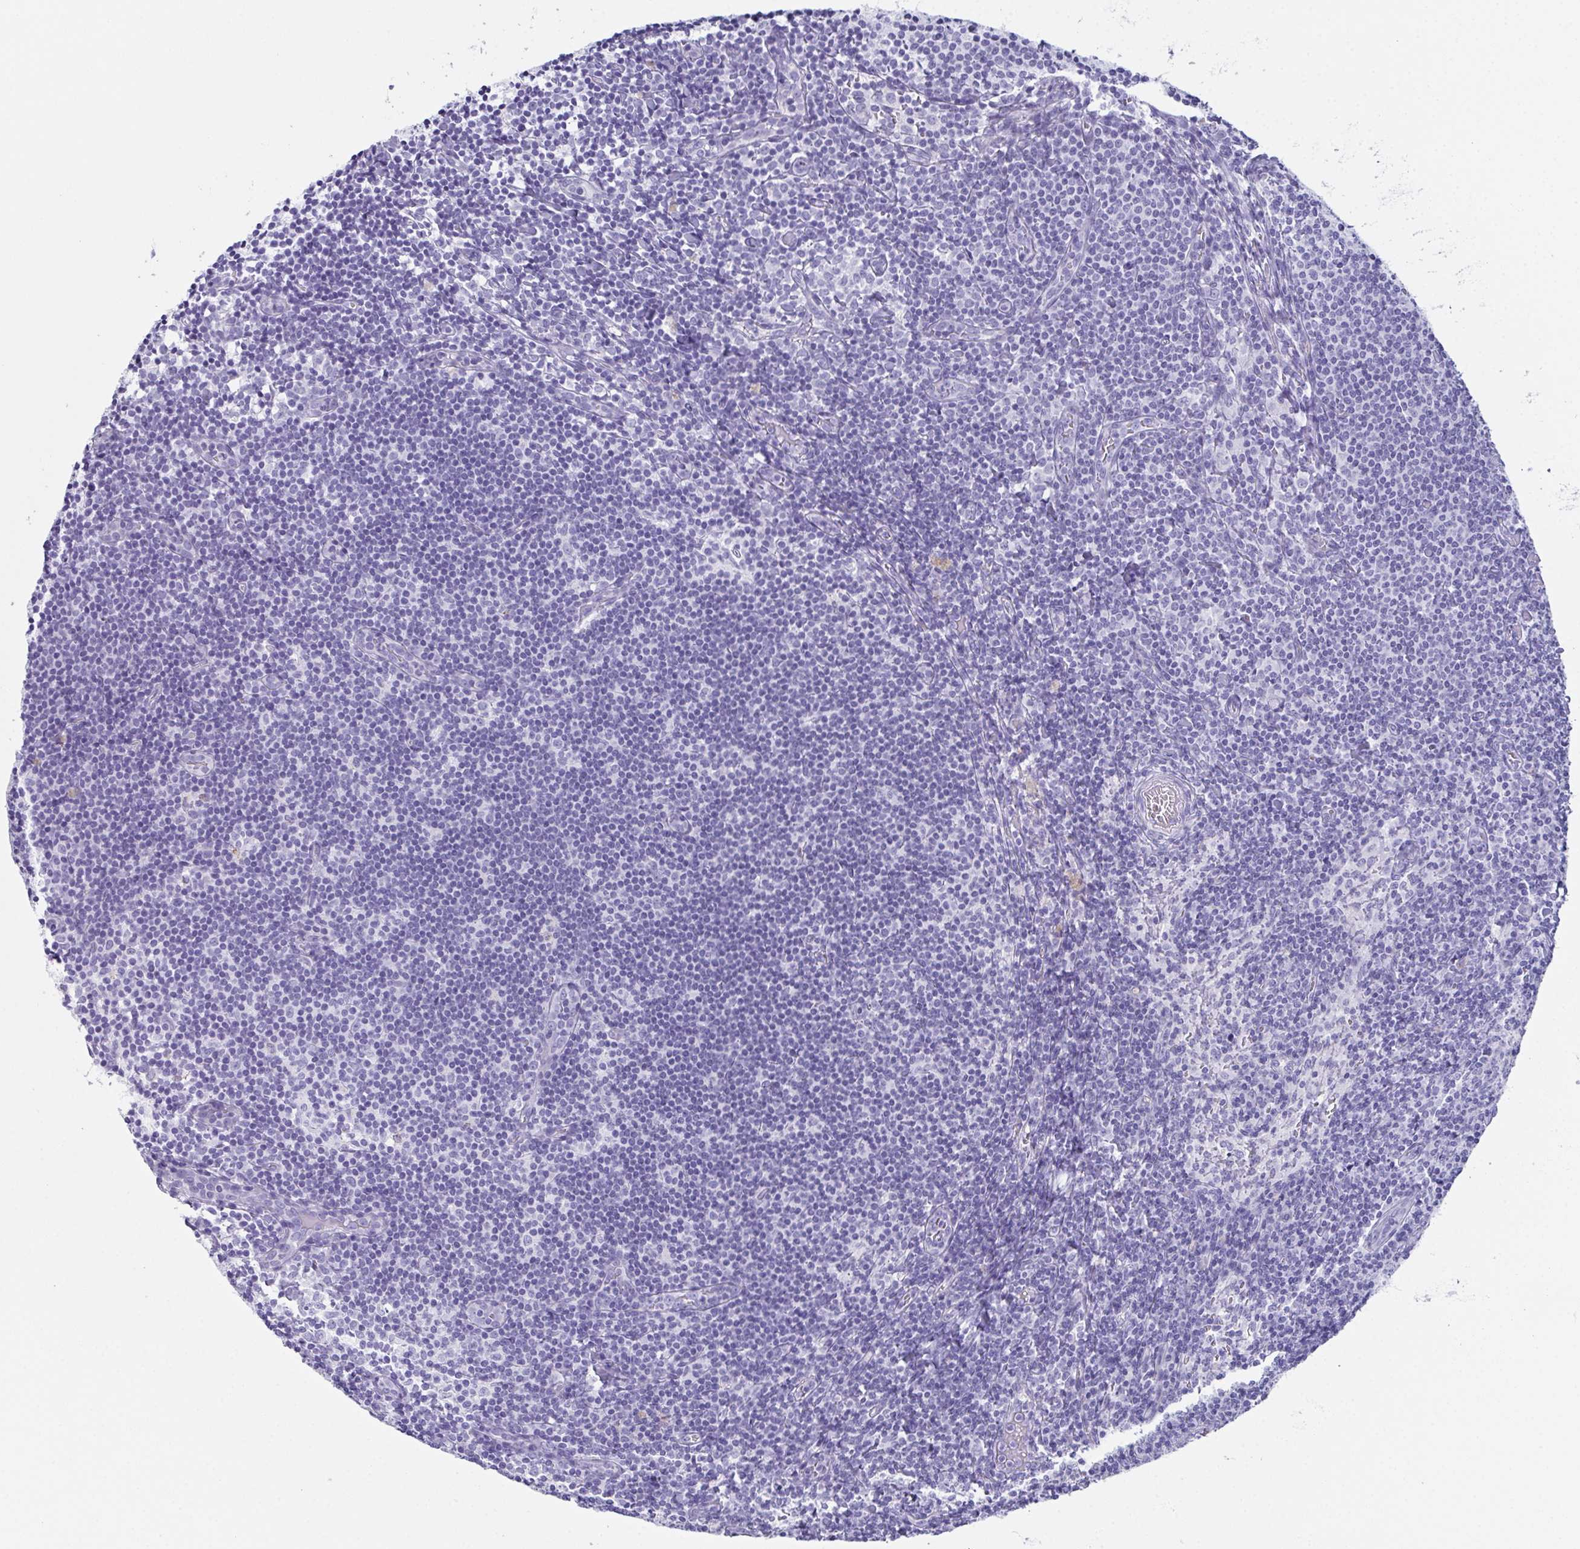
{"staining": {"intensity": "negative", "quantity": "none", "location": "none"}, "tissue": "lymph node", "cell_type": "Germinal center cells", "image_type": "normal", "snomed": [{"axis": "morphology", "description": "Normal tissue, NOS"}, {"axis": "topography", "description": "Lymph node"}], "caption": "High magnification brightfield microscopy of benign lymph node stained with DAB (3,3'-diaminobenzidine) (brown) and counterstained with hematoxylin (blue): germinal center cells show no significant expression. (DAB (3,3'-diaminobenzidine) IHC with hematoxylin counter stain).", "gene": "TEX19", "patient": {"sex": "female", "age": 41}}